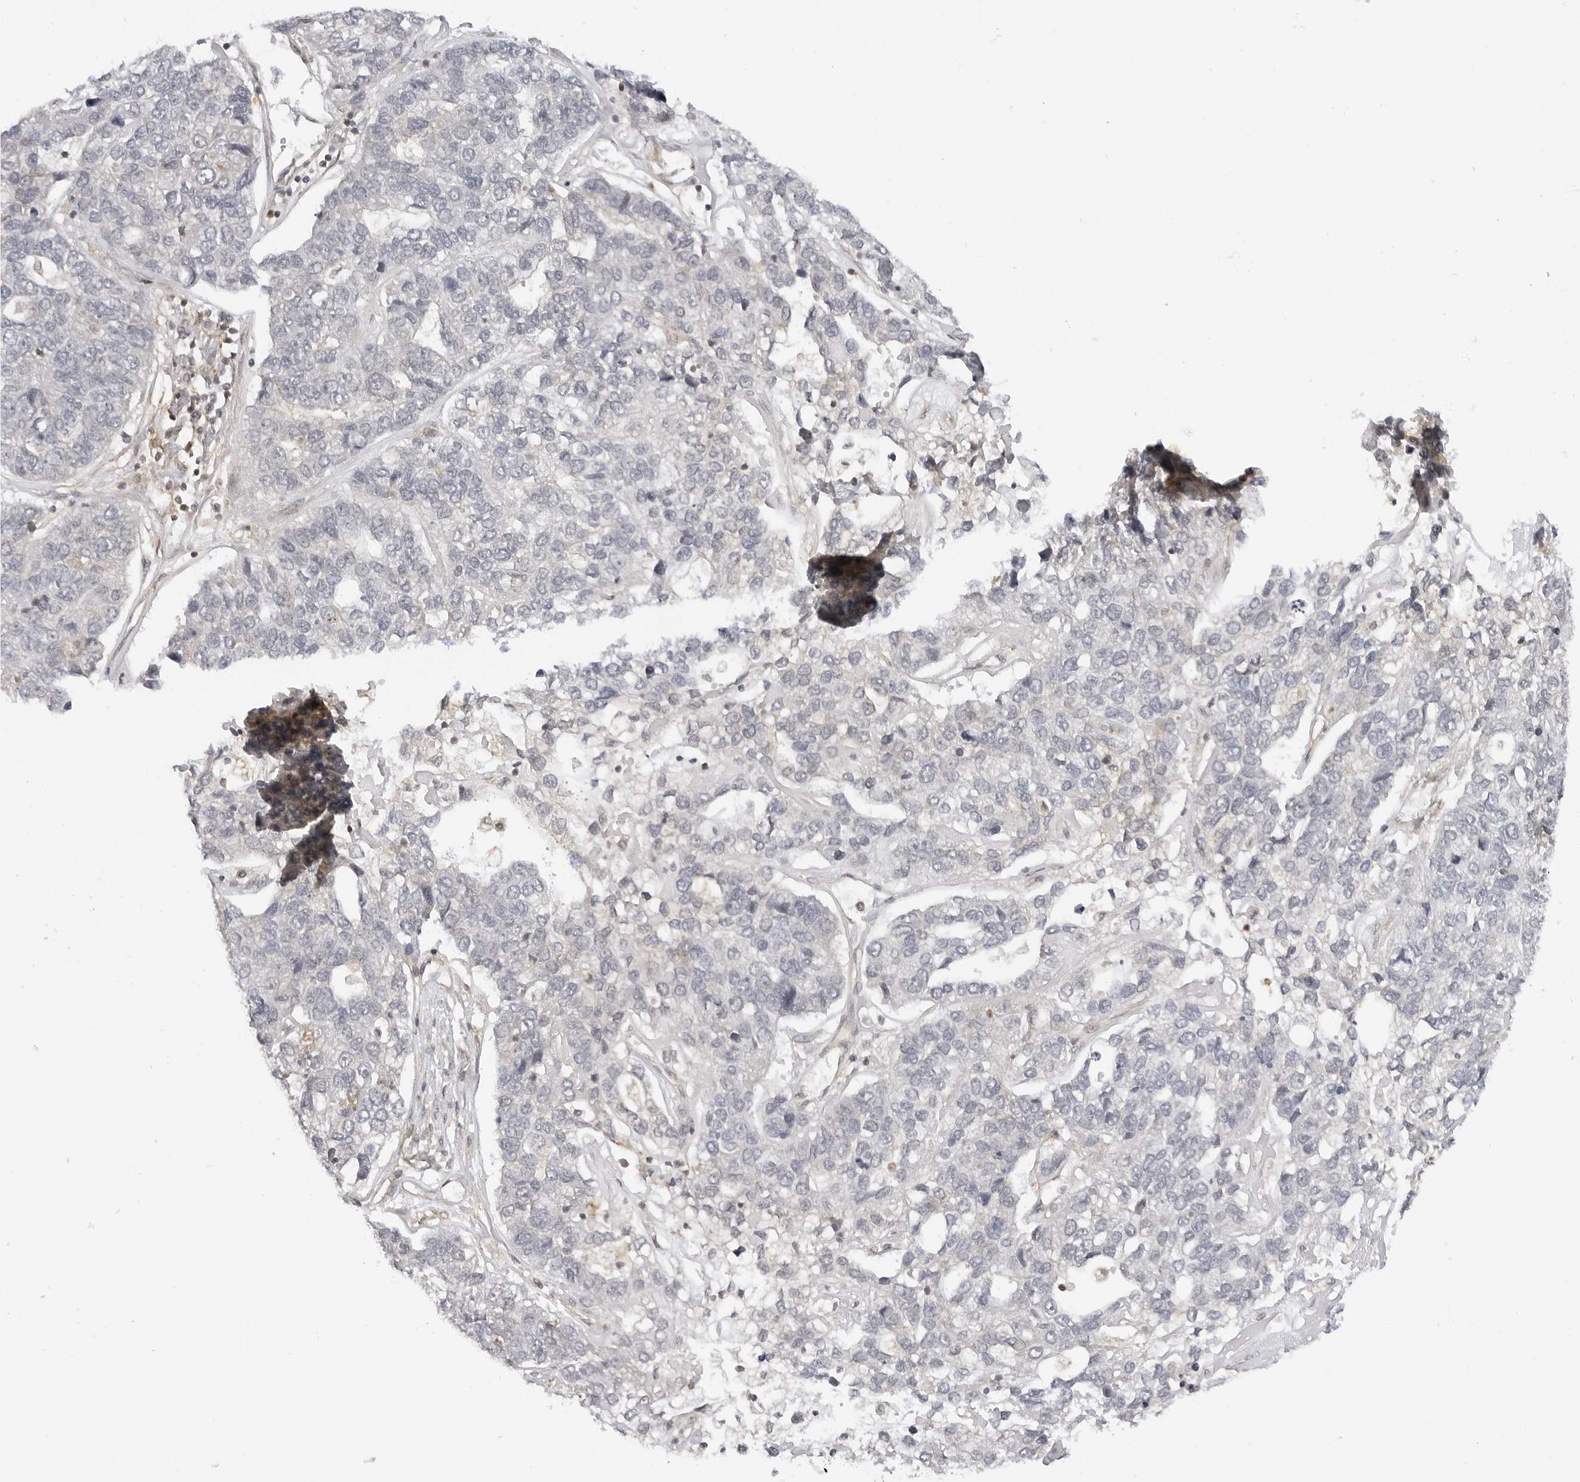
{"staining": {"intensity": "negative", "quantity": "none", "location": "none"}, "tissue": "pancreatic cancer", "cell_type": "Tumor cells", "image_type": "cancer", "snomed": [{"axis": "morphology", "description": "Adenocarcinoma, NOS"}, {"axis": "topography", "description": "Pancreas"}], "caption": "This is an IHC micrograph of human pancreatic cancer. There is no staining in tumor cells.", "gene": "MAP2K5", "patient": {"sex": "female", "age": 61}}